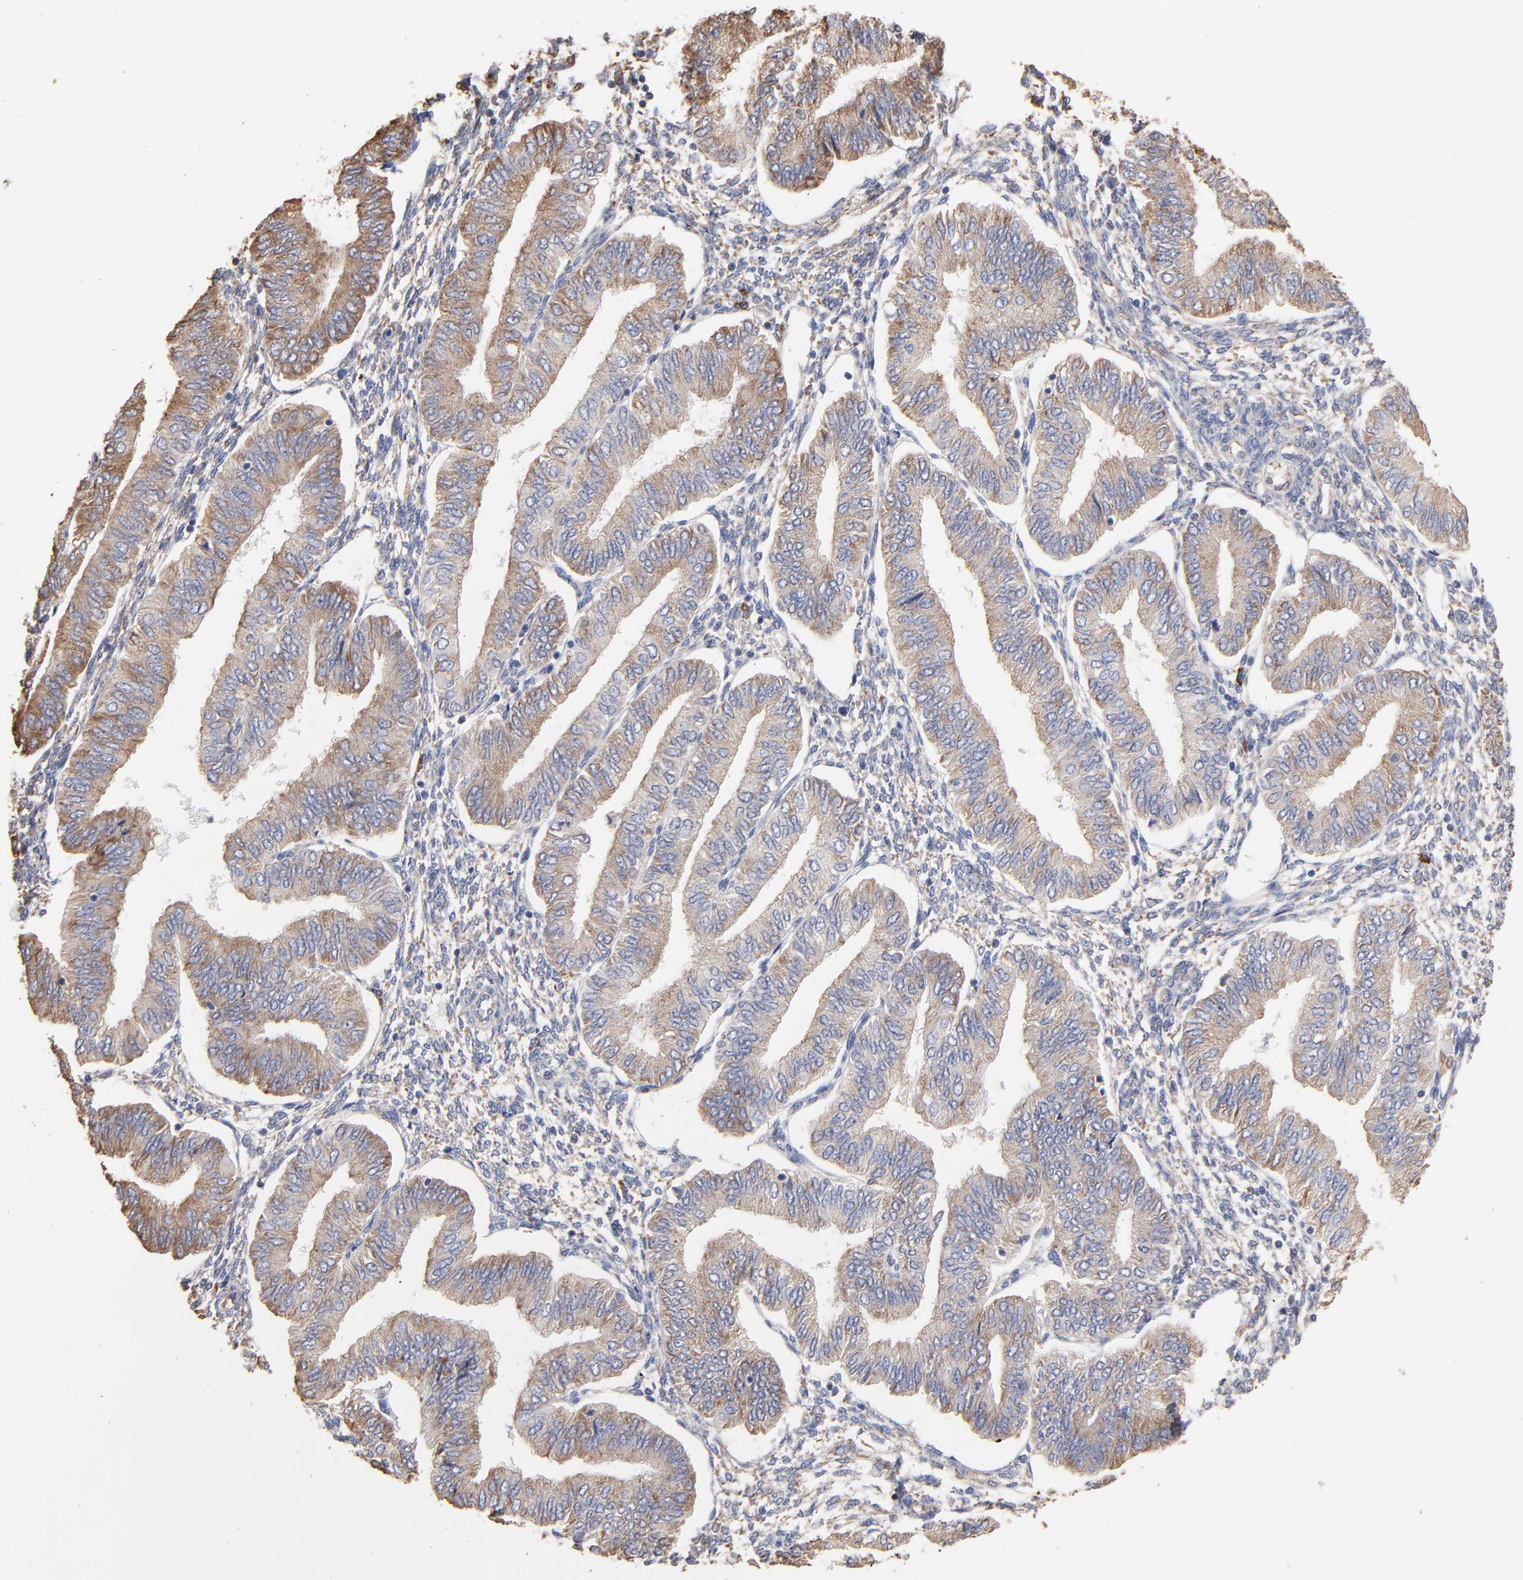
{"staining": {"intensity": "moderate", "quantity": ">75%", "location": "cytoplasmic/membranous"}, "tissue": "endometrial cancer", "cell_type": "Tumor cells", "image_type": "cancer", "snomed": [{"axis": "morphology", "description": "Adenocarcinoma, NOS"}, {"axis": "topography", "description": "Endometrium"}], "caption": "Immunohistochemistry micrograph of endometrial cancer (adenocarcinoma) stained for a protein (brown), which exhibits medium levels of moderate cytoplasmic/membranous staining in about >75% of tumor cells.", "gene": "RPL9", "patient": {"sex": "female", "age": 51}}